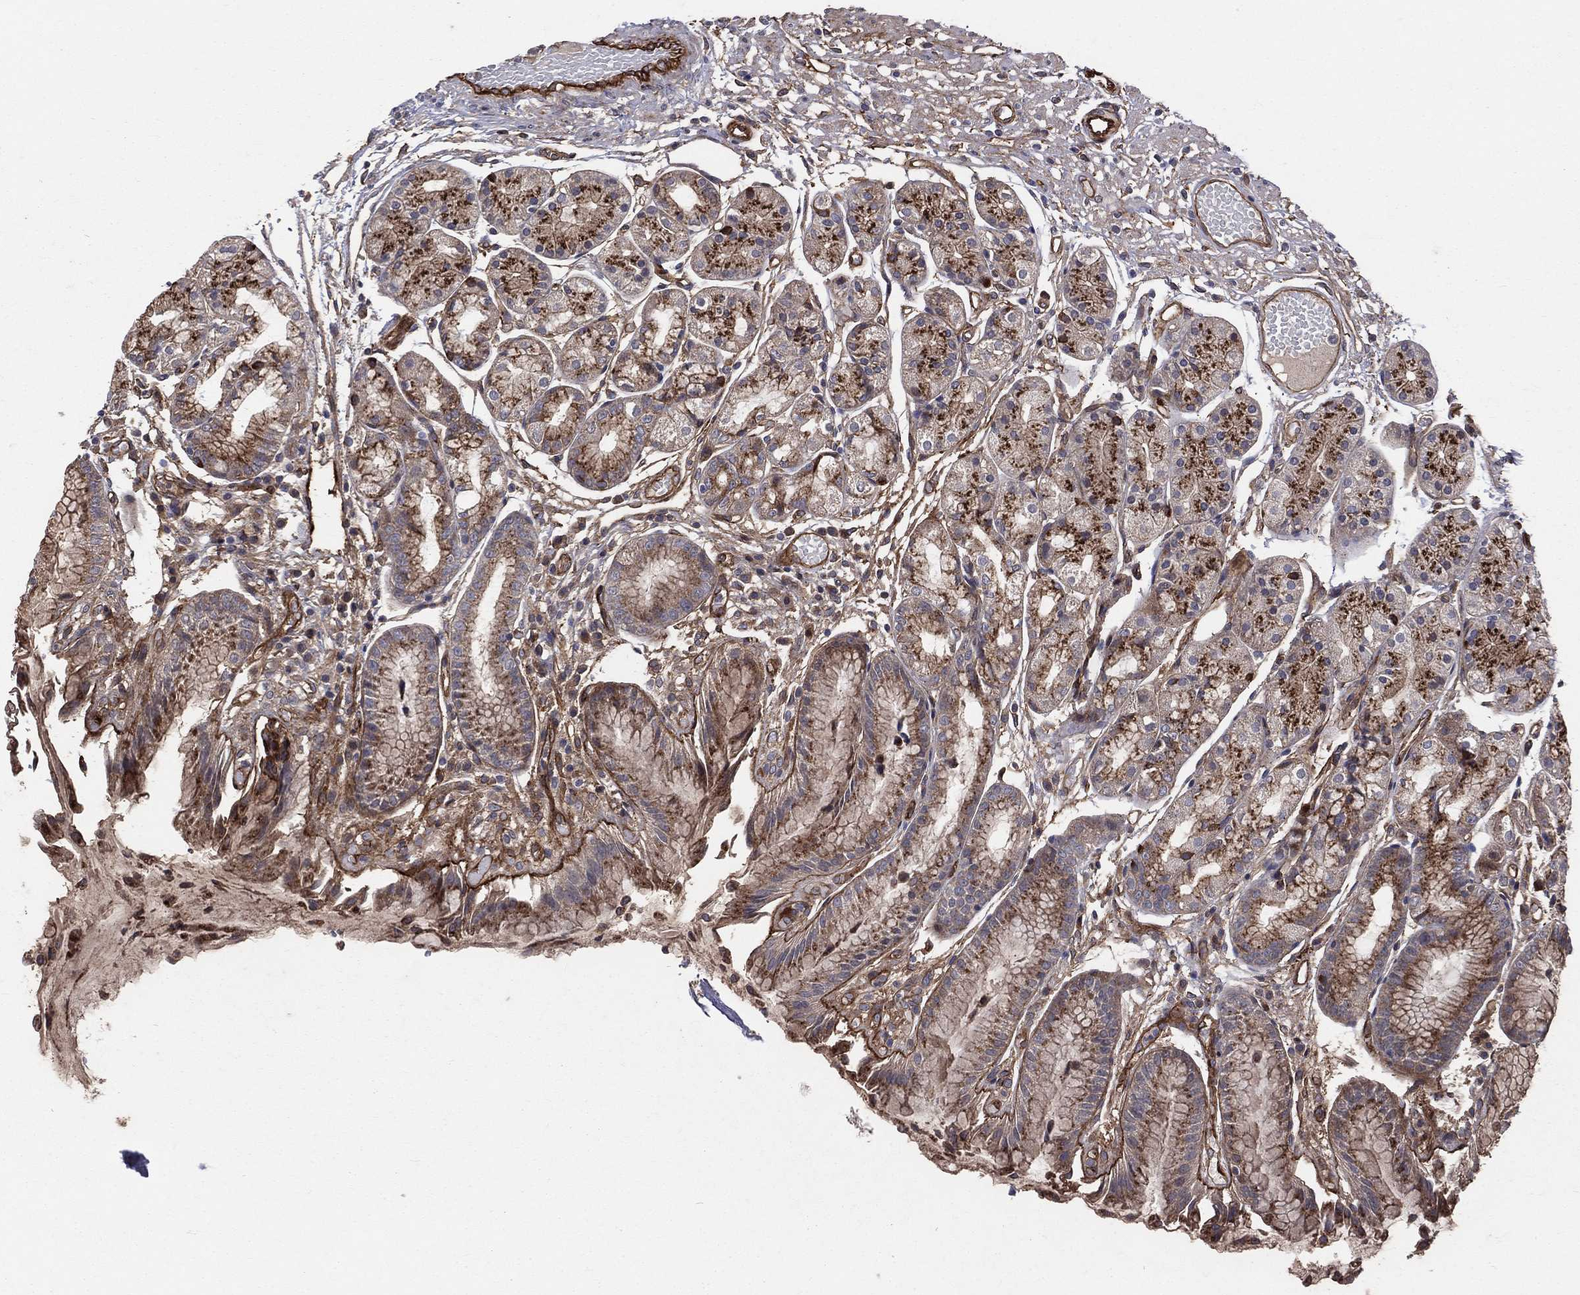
{"staining": {"intensity": "strong", "quantity": ">75%", "location": "cytoplasmic/membranous"}, "tissue": "stomach", "cell_type": "Glandular cells", "image_type": "normal", "snomed": [{"axis": "morphology", "description": "Normal tissue, NOS"}, {"axis": "topography", "description": "Stomach, upper"}], "caption": "Glandular cells display strong cytoplasmic/membranous positivity in approximately >75% of cells in unremarkable stomach.", "gene": "ENTPD1", "patient": {"sex": "male", "age": 72}}